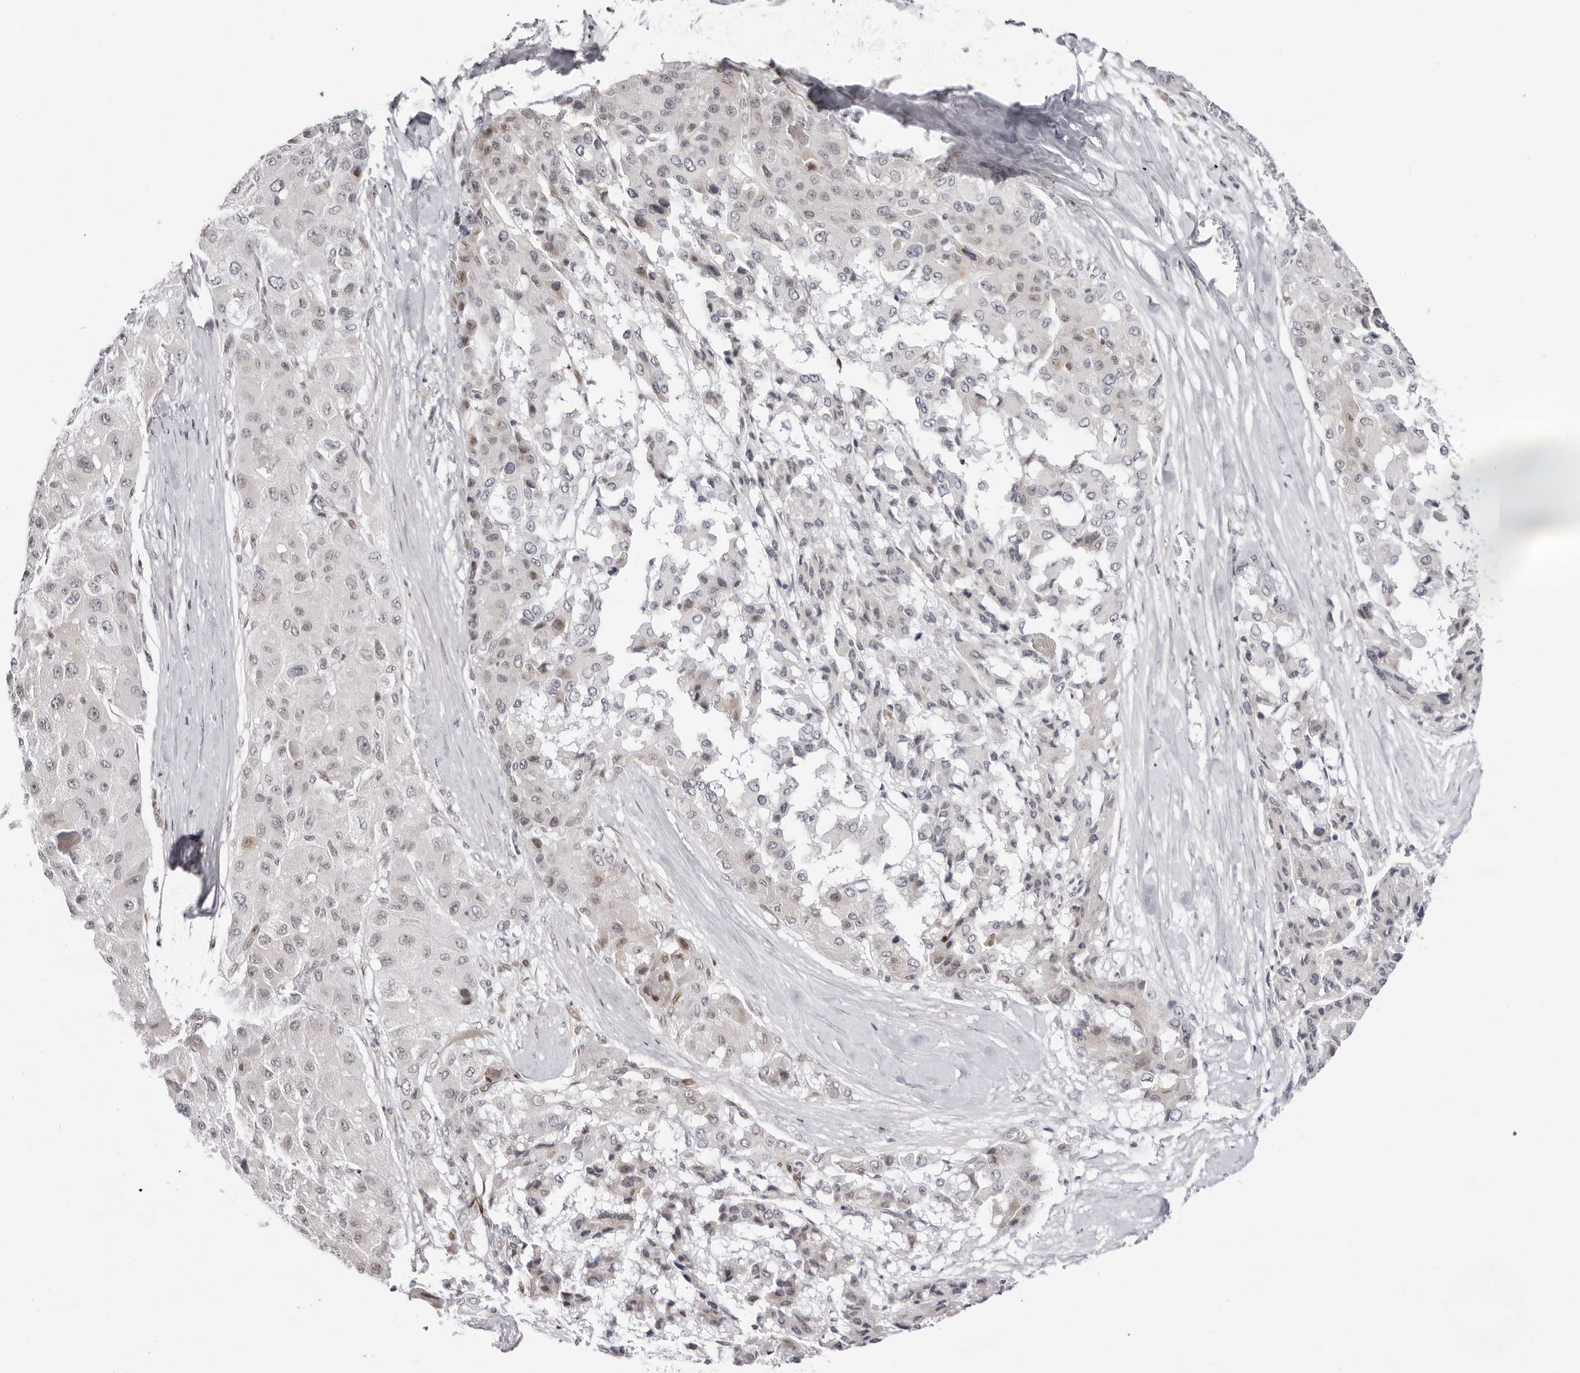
{"staining": {"intensity": "negative", "quantity": "none", "location": "none"}, "tissue": "liver cancer", "cell_type": "Tumor cells", "image_type": "cancer", "snomed": [{"axis": "morphology", "description": "Carcinoma, Hepatocellular, NOS"}, {"axis": "topography", "description": "Liver"}], "caption": "Human liver cancer stained for a protein using immunohistochemistry (IHC) exhibits no positivity in tumor cells.", "gene": "NTPCR", "patient": {"sex": "male", "age": 80}}